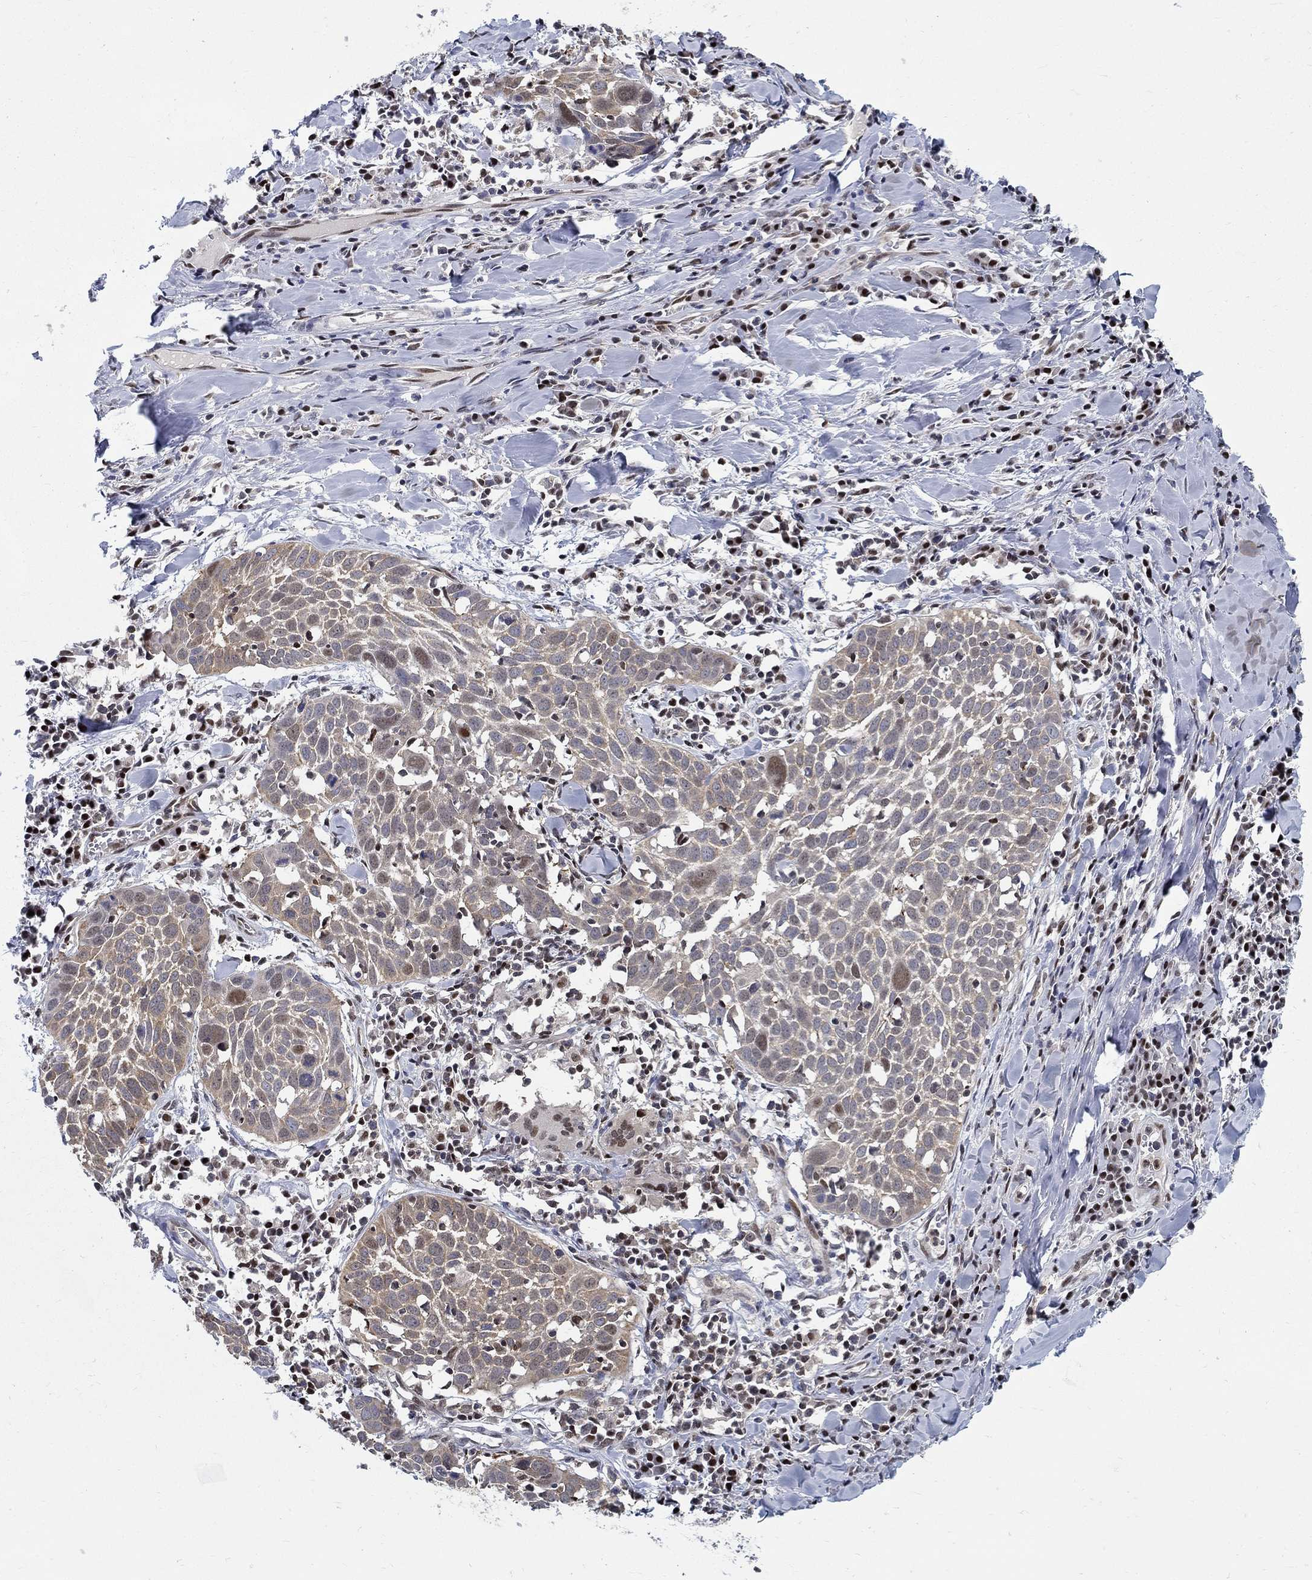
{"staining": {"intensity": "weak", "quantity": "25%-75%", "location": "cytoplasmic/membranous"}, "tissue": "lung cancer", "cell_type": "Tumor cells", "image_type": "cancer", "snomed": [{"axis": "morphology", "description": "Squamous cell carcinoma, NOS"}, {"axis": "topography", "description": "Lung"}], "caption": "Immunohistochemistry (IHC) (DAB) staining of lung cancer shows weak cytoplasmic/membranous protein expression in about 25%-75% of tumor cells.", "gene": "ZNF594", "patient": {"sex": "male", "age": 57}}